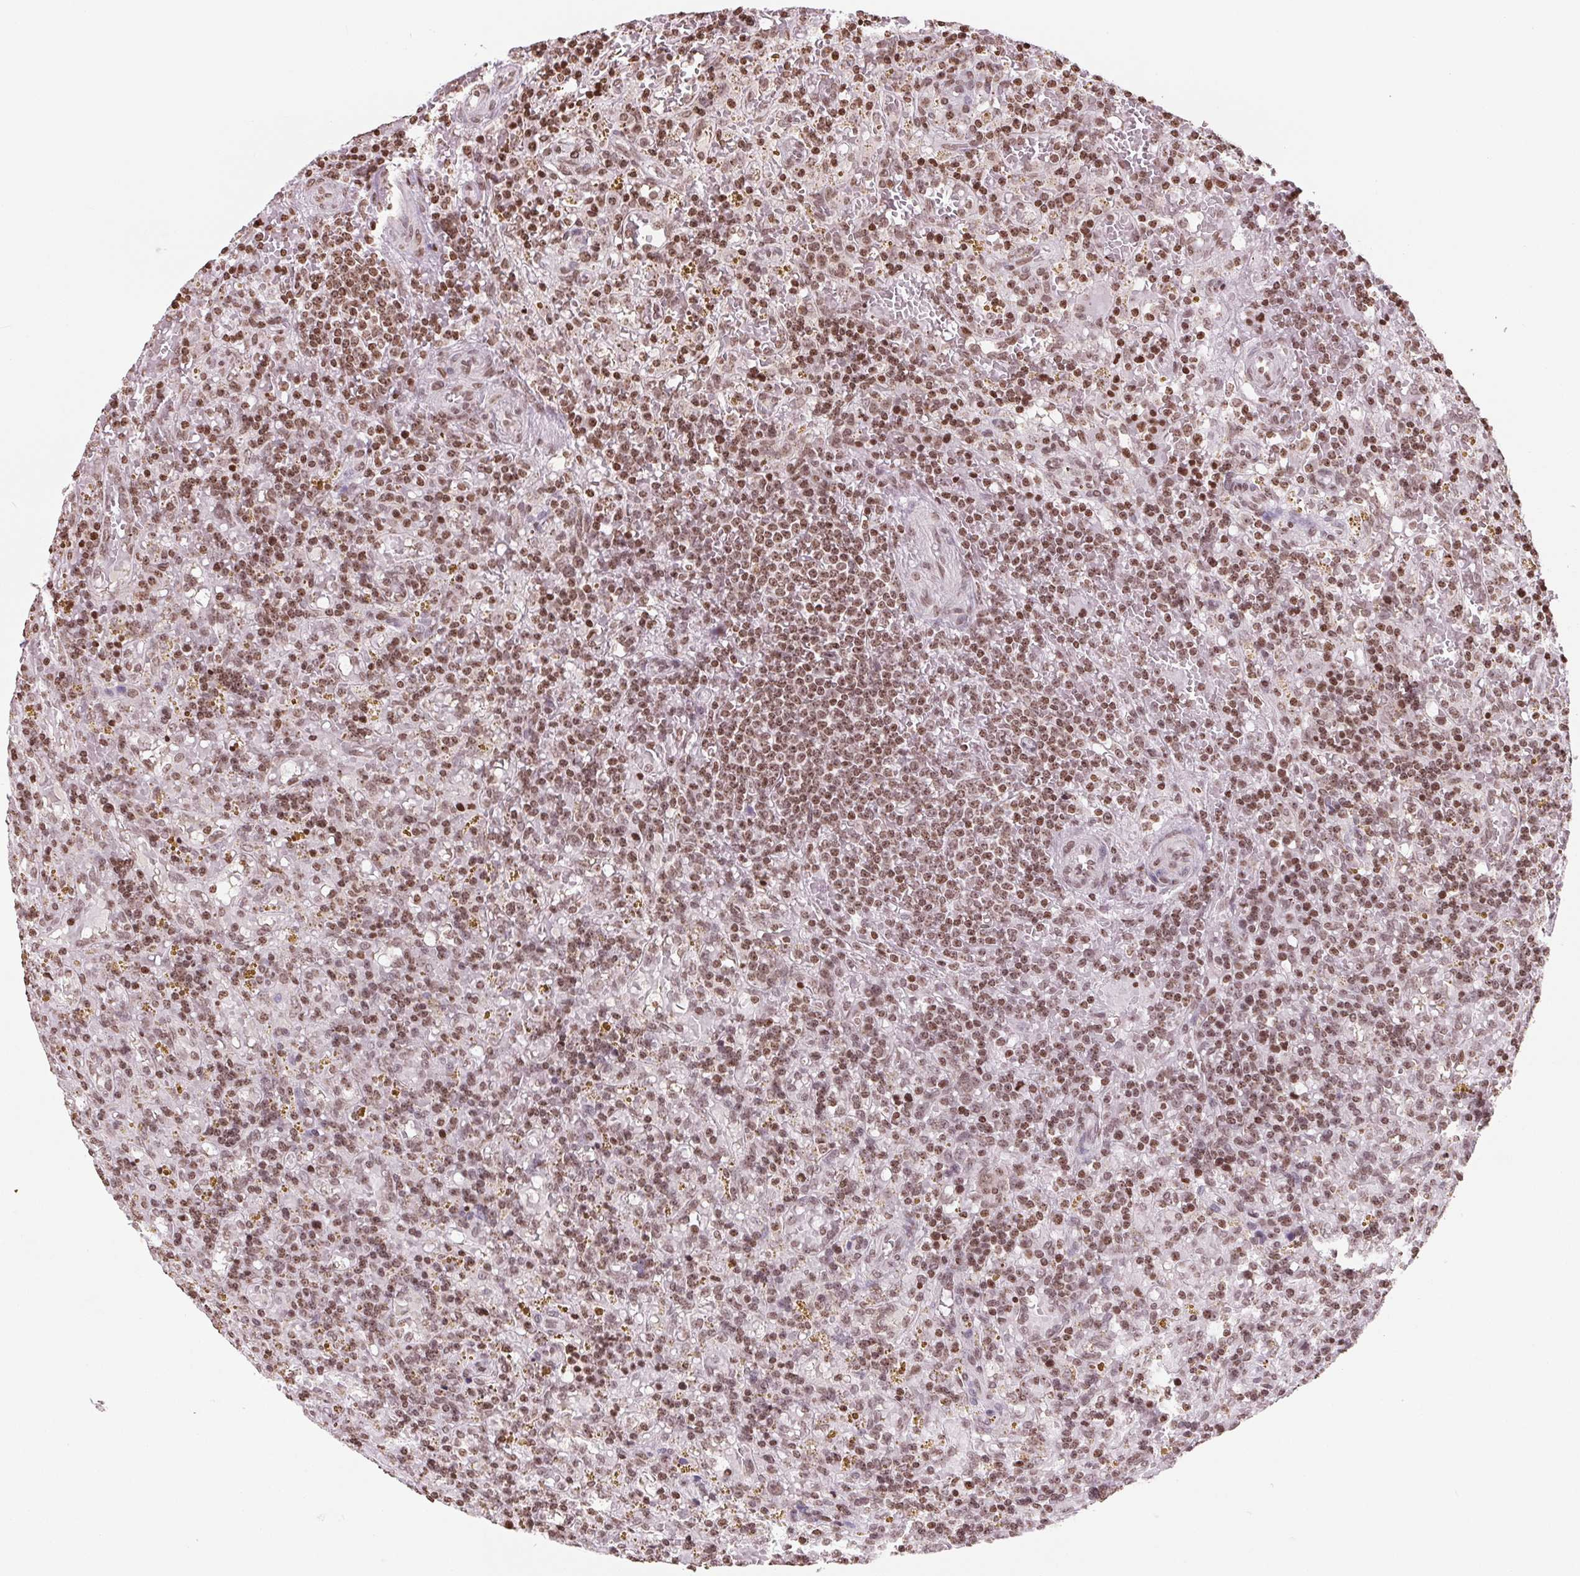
{"staining": {"intensity": "moderate", "quantity": ">75%", "location": "nuclear"}, "tissue": "lymphoma", "cell_type": "Tumor cells", "image_type": "cancer", "snomed": [{"axis": "morphology", "description": "Malignant lymphoma, non-Hodgkin's type, Low grade"}, {"axis": "topography", "description": "Spleen"}], "caption": "A histopathology image showing moderate nuclear positivity in about >75% of tumor cells in lymphoma, as visualized by brown immunohistochemical staining.", "gene": "SMIM12", "patient": {"sex": "female", "age": 65}}